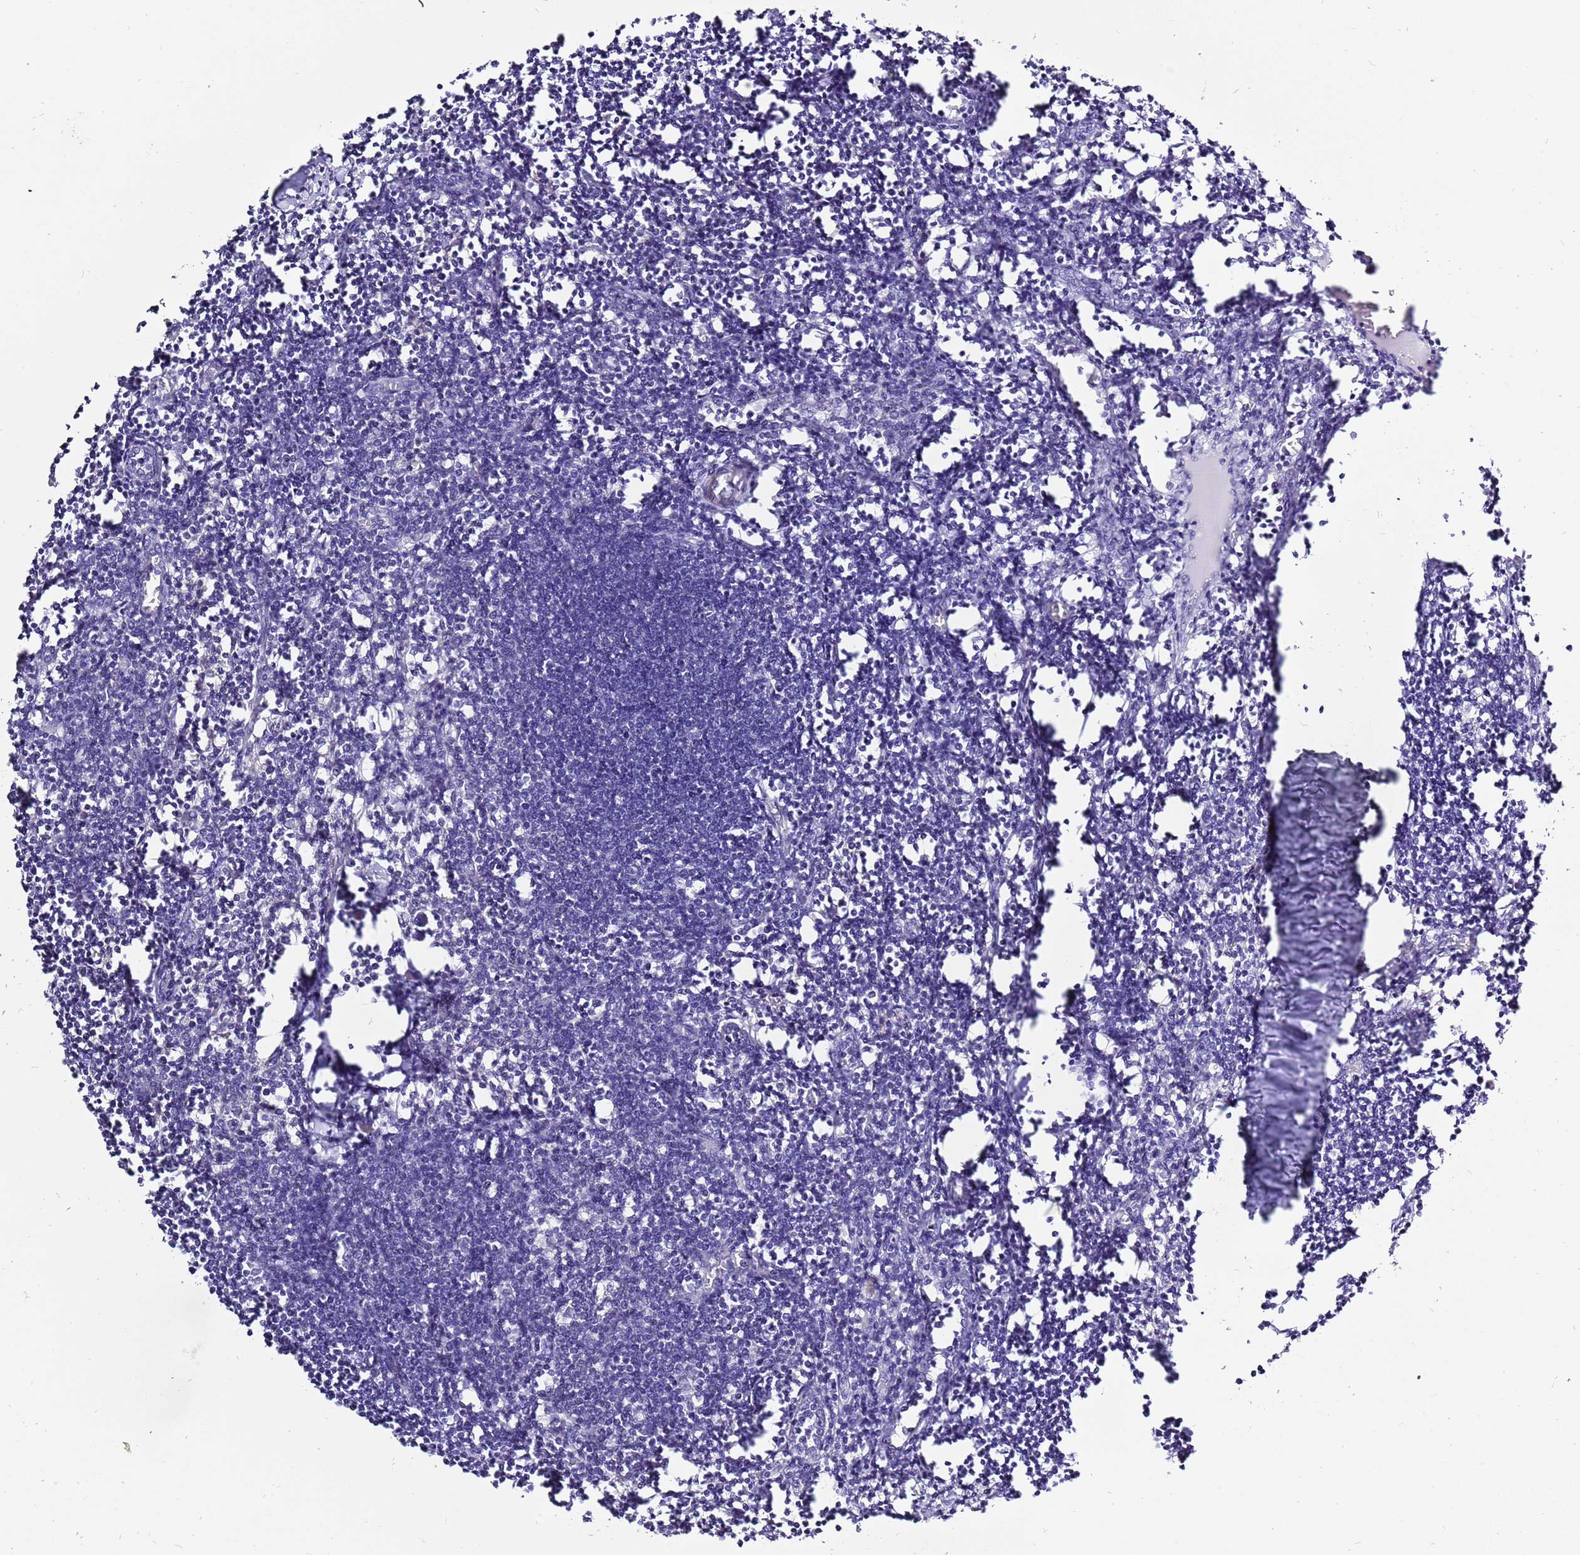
{"staining": {"intensity": "negative", "quantity": "none", "location": "none"}, "tissue": "lymph node", "cell_type": "Germinal center cells", "image_type": "normal", "snomed": [{"axis": "morphology", "description": "Normal tissue, NOS"}, {"axis": "morphology", "description": "Malignant melanoma, Metastatic site"}, {"axis": "topography", "description": "Lymph node"}], "caption": "A high-resolution micrograph shows immunohistochemistry staining of unremarkable lymph node, which exhibits no significant expression in germinal center cells.", "gene": "GLCE", "patient": {"sex": "male", "age": 41}}